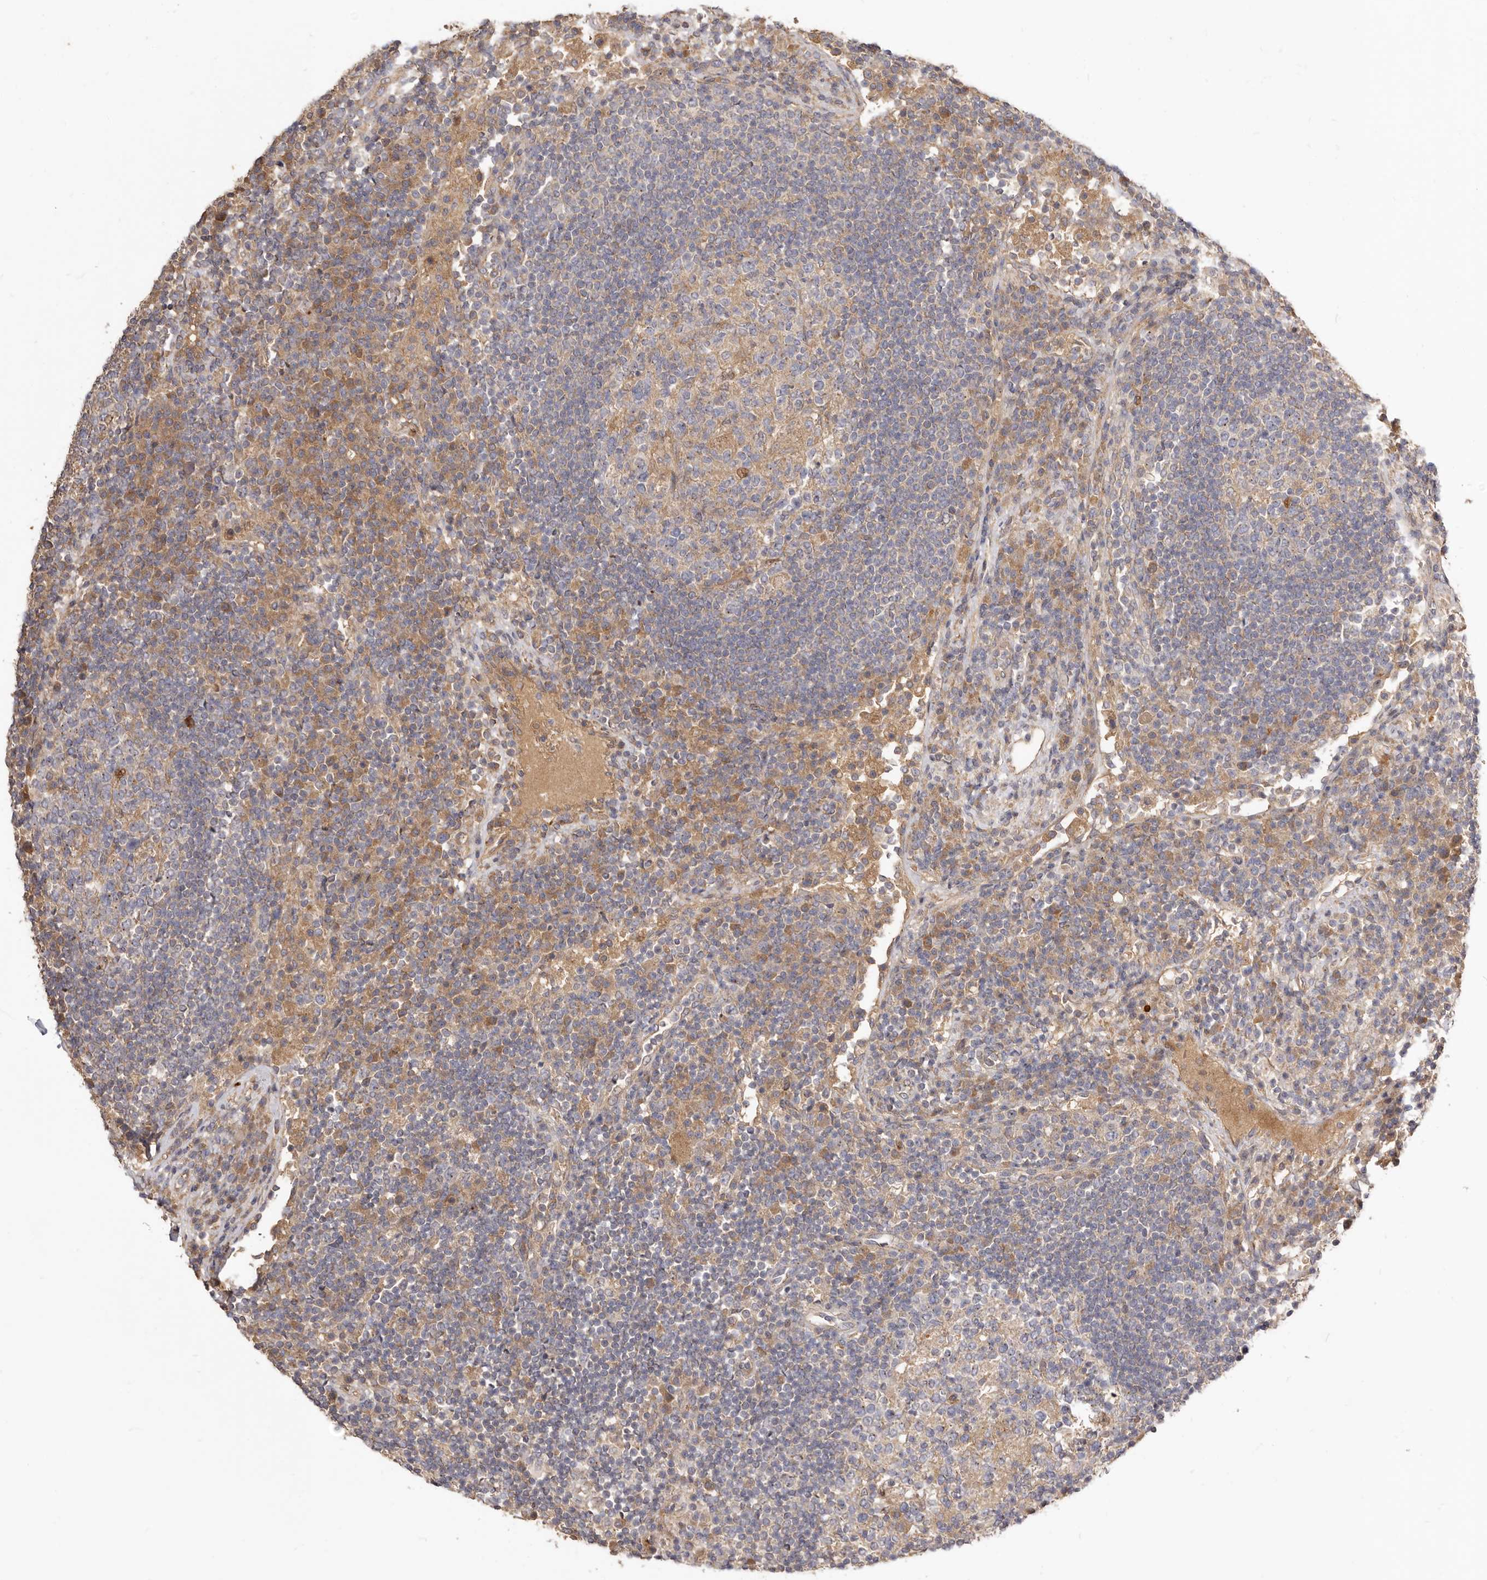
{"staining": {"intensity": "negative", "quantity": "none", "location": "none"}, "tissue": "lymph node", "cell_type": "Germinal center cells", "image_type": "normal", "snomed": [{"axis": "morphology", "description": "Normal tissue, NOS"}, {"axis": "topography", "description": "Lymph node"}], "caption": "This histopathology image is of benign lymph node stained with IHC to label a protein in brown with the nuclei are counter-stained blue. There is no staining in germinal center cells. Brightfield microscopy of immunohistochemistry stained with DAB (brown) and hematoxylin (blue), captured at high magnification.", "gene": "ADAMTS9", "patient": {"sex": "female", "age": 53}}